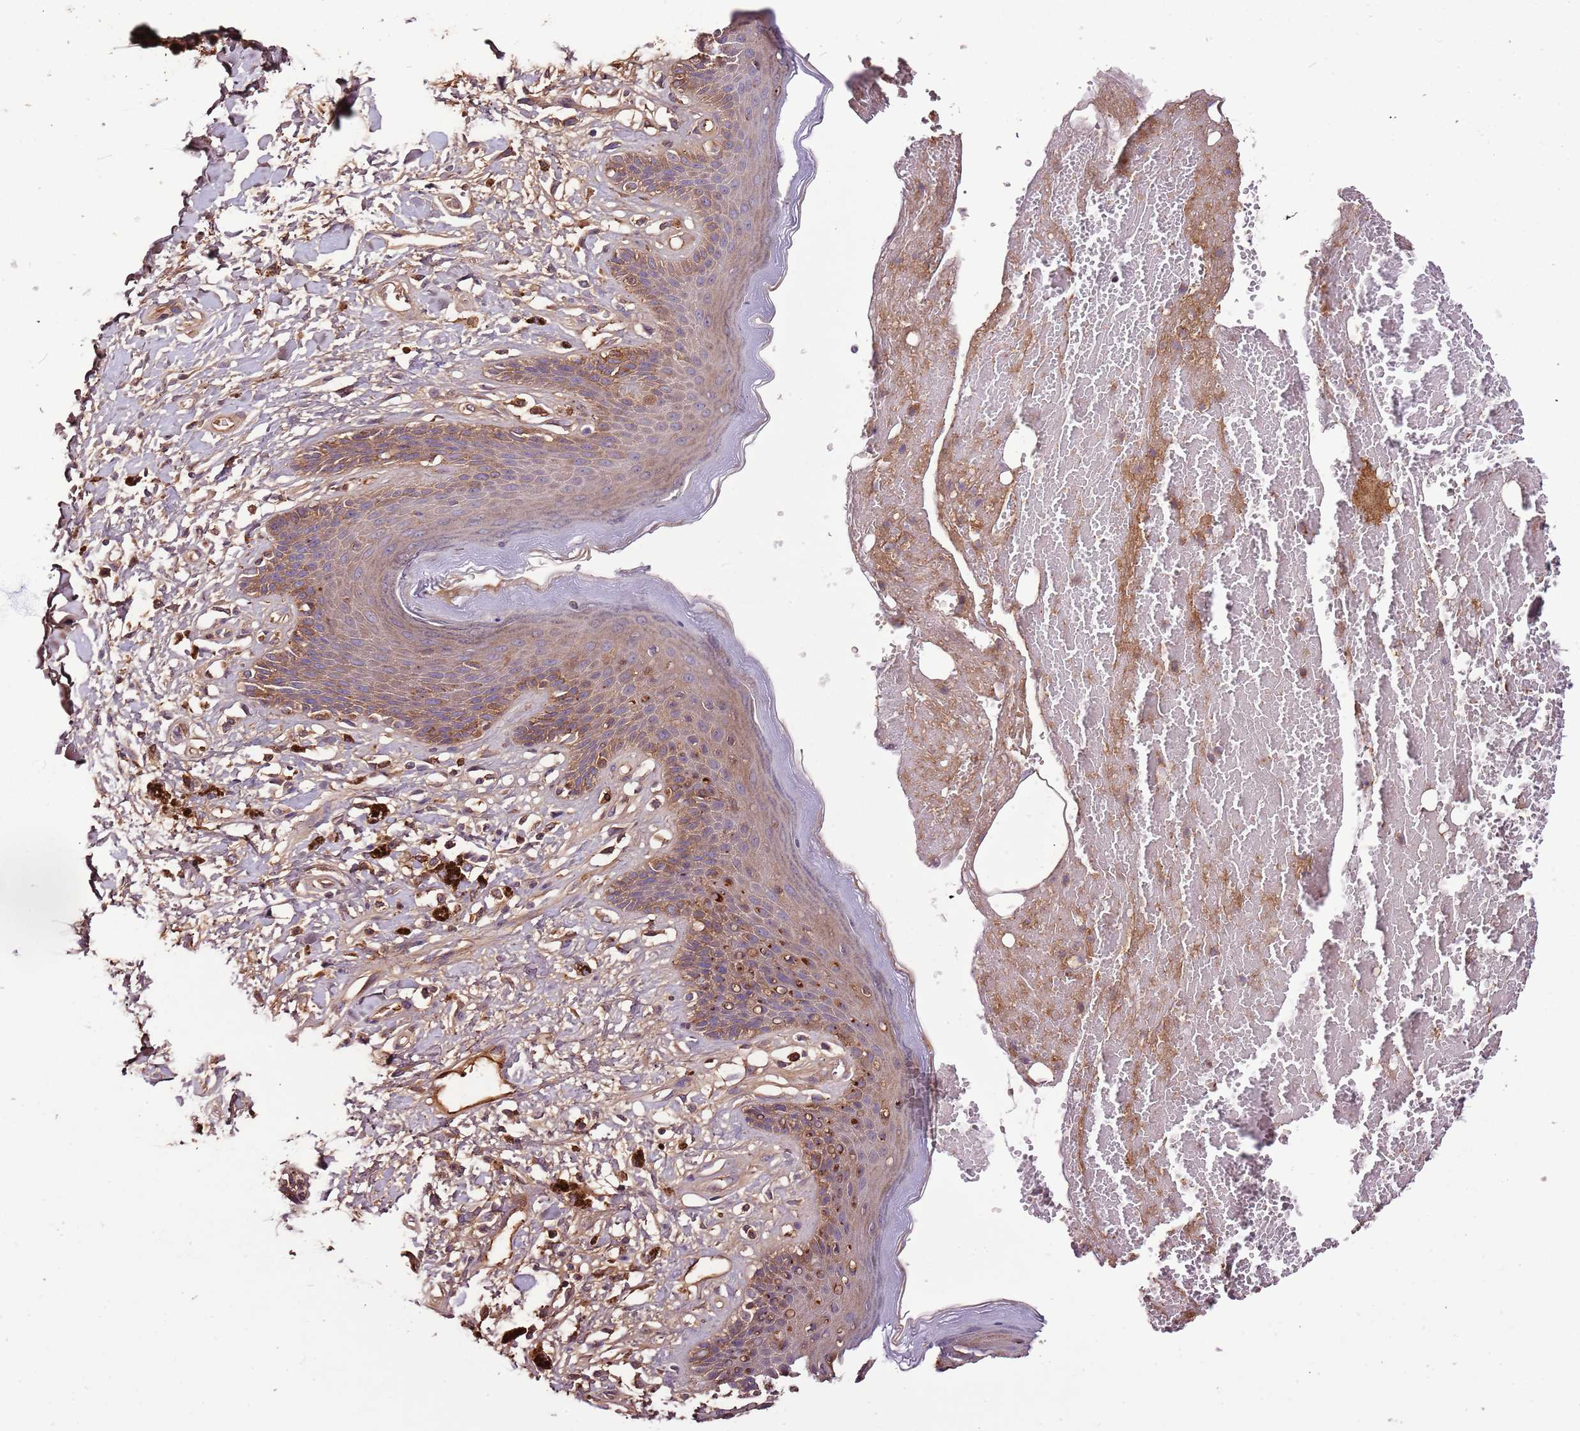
{"staining": {"intensity": "moderate", "quantity": "25%-75%", "location": "cytoplasmic/membranous"}, "tissue": "skin", "cell_type": "Epidermal cells", "image_type": "normal", "snomed": [{"axis": "morphology", "description": "Normal tissue, NOS"}, {"axis": "topography", "description": "Anal"}], "caption": "Normal skin reveals moderate cytoplasmic/membranous staining in about 25%-75% of epidermal cells, visualized by immunohistochemistry. Using DAB (brown) and hematoxylin (blue) stains, captured at high magnification using brightfield microscopy.", "gene": "DENR", "patient": {"sex": "female", "age": 78}}